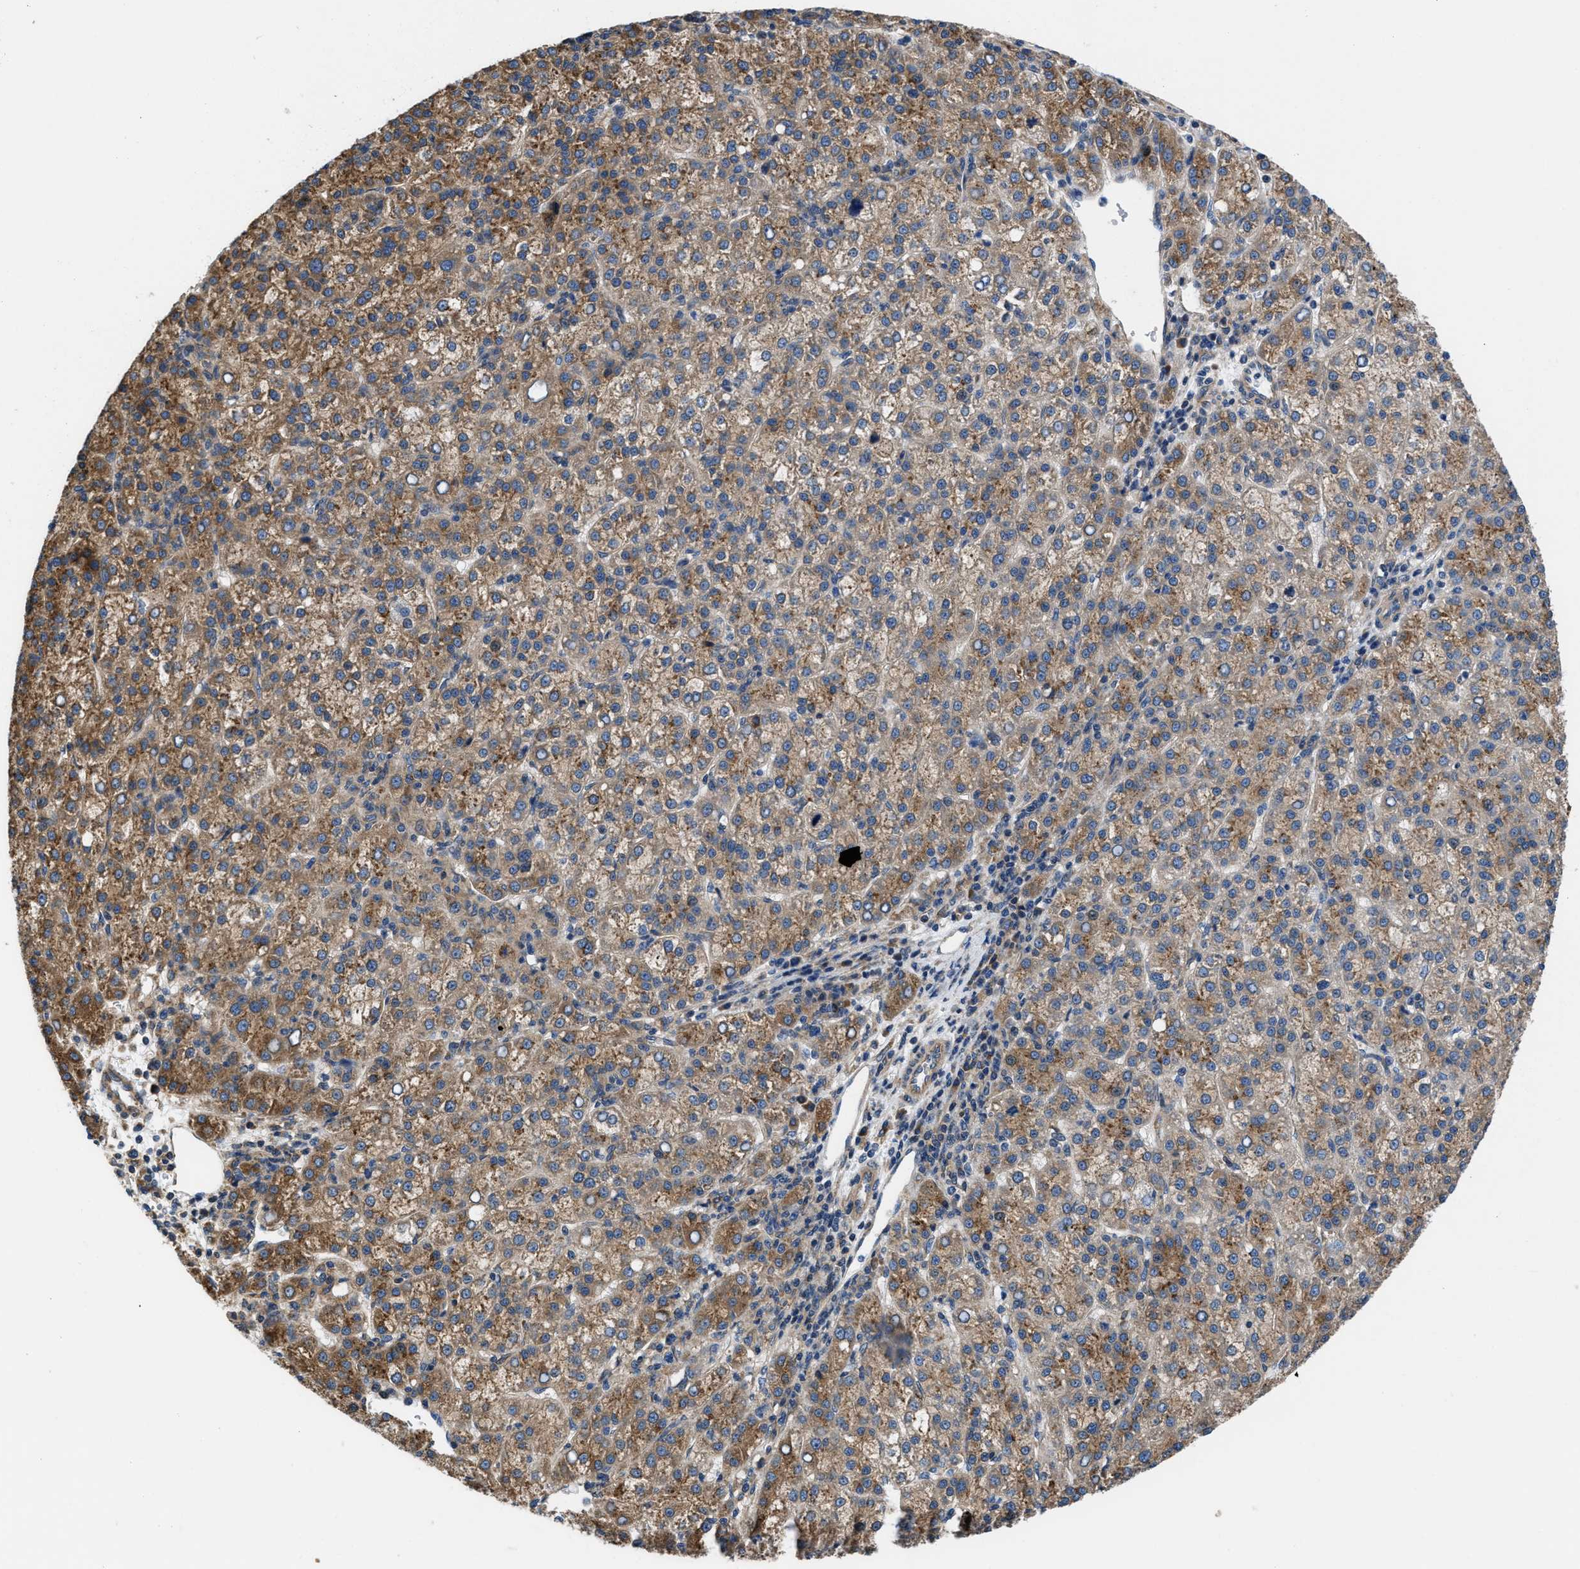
{"staining": {"intensity": "moderate", "quantity": ">75%", "location": "cytoplasmic/membranous"}, "tissue": "liver cancer", "cell_type": "Tumor cells", "image_type": "cancer", "snomed": [{"axis": "morphology", "description": "Carcinoma, Hepatocellular, NOS"}, {"axis": "topography", "description": "Liver"}], "caption": "Liver cancer (hepatocellular carcinoma) stained with a protein marker shows moderate staining in tumor cells.", "gene": "CEP128", "patient": {"sex": "female", "age": 58}}